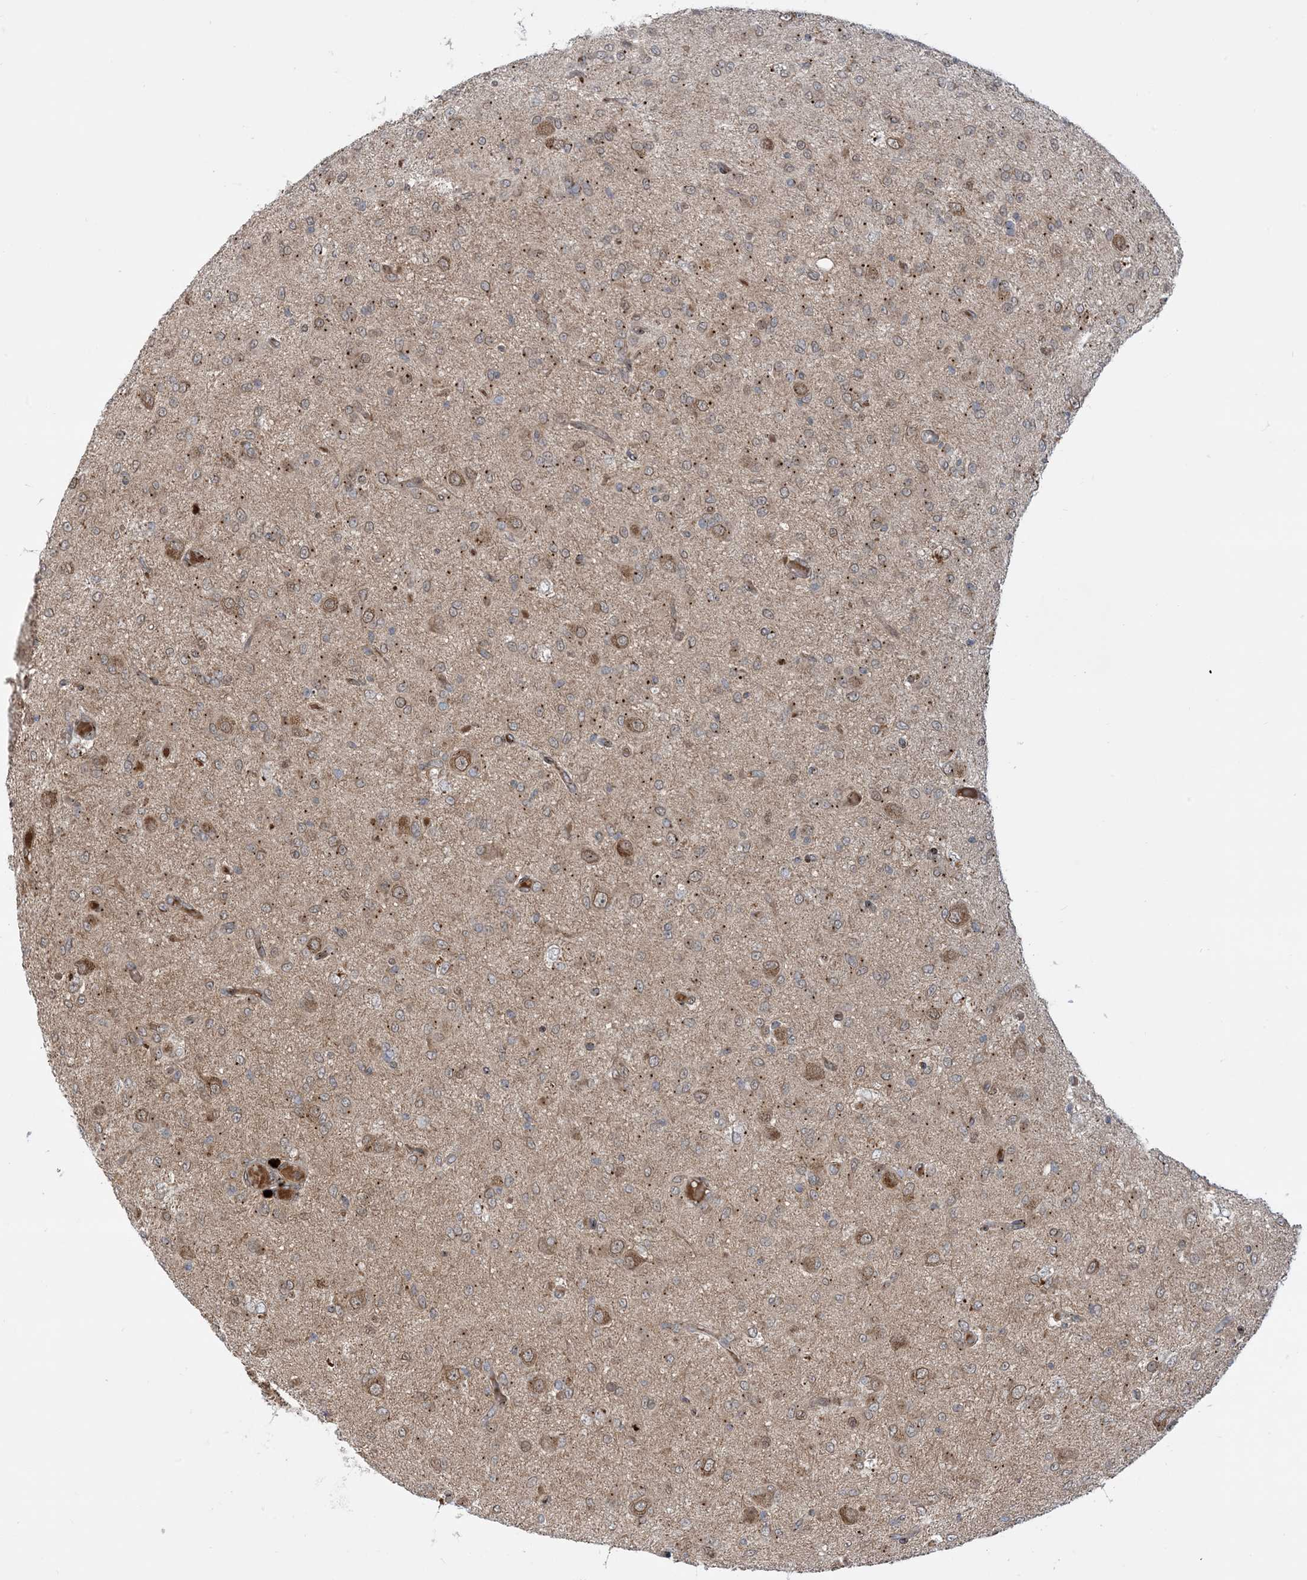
{"staining": {"intensity": "moderate", "quantity": "25%-75%", "location": "cytoplasmic/membranous,nuclear"}, "tissue": "glioma", "cell_type": "Tumor cells", "image_type": "cancer", "snomed": [{"axis": "morphology", "description": "Glioma, malignant, High grade"}, {"axis": "topography", "description": "Brain"}], "caption": "IHC photomicrograph of neoplastic tissue: human glioma stained using immunohistochemistry (IHC) exhibits medium levels of moderate protein expression localized specifically in the cytoplasmic/membranous and nuclear of tumor cells, appearing as a cytoplasmic/membranous and nuclear brown color.", "gene": "CASP4", "patient": {"sex": "female", "age": 59}}